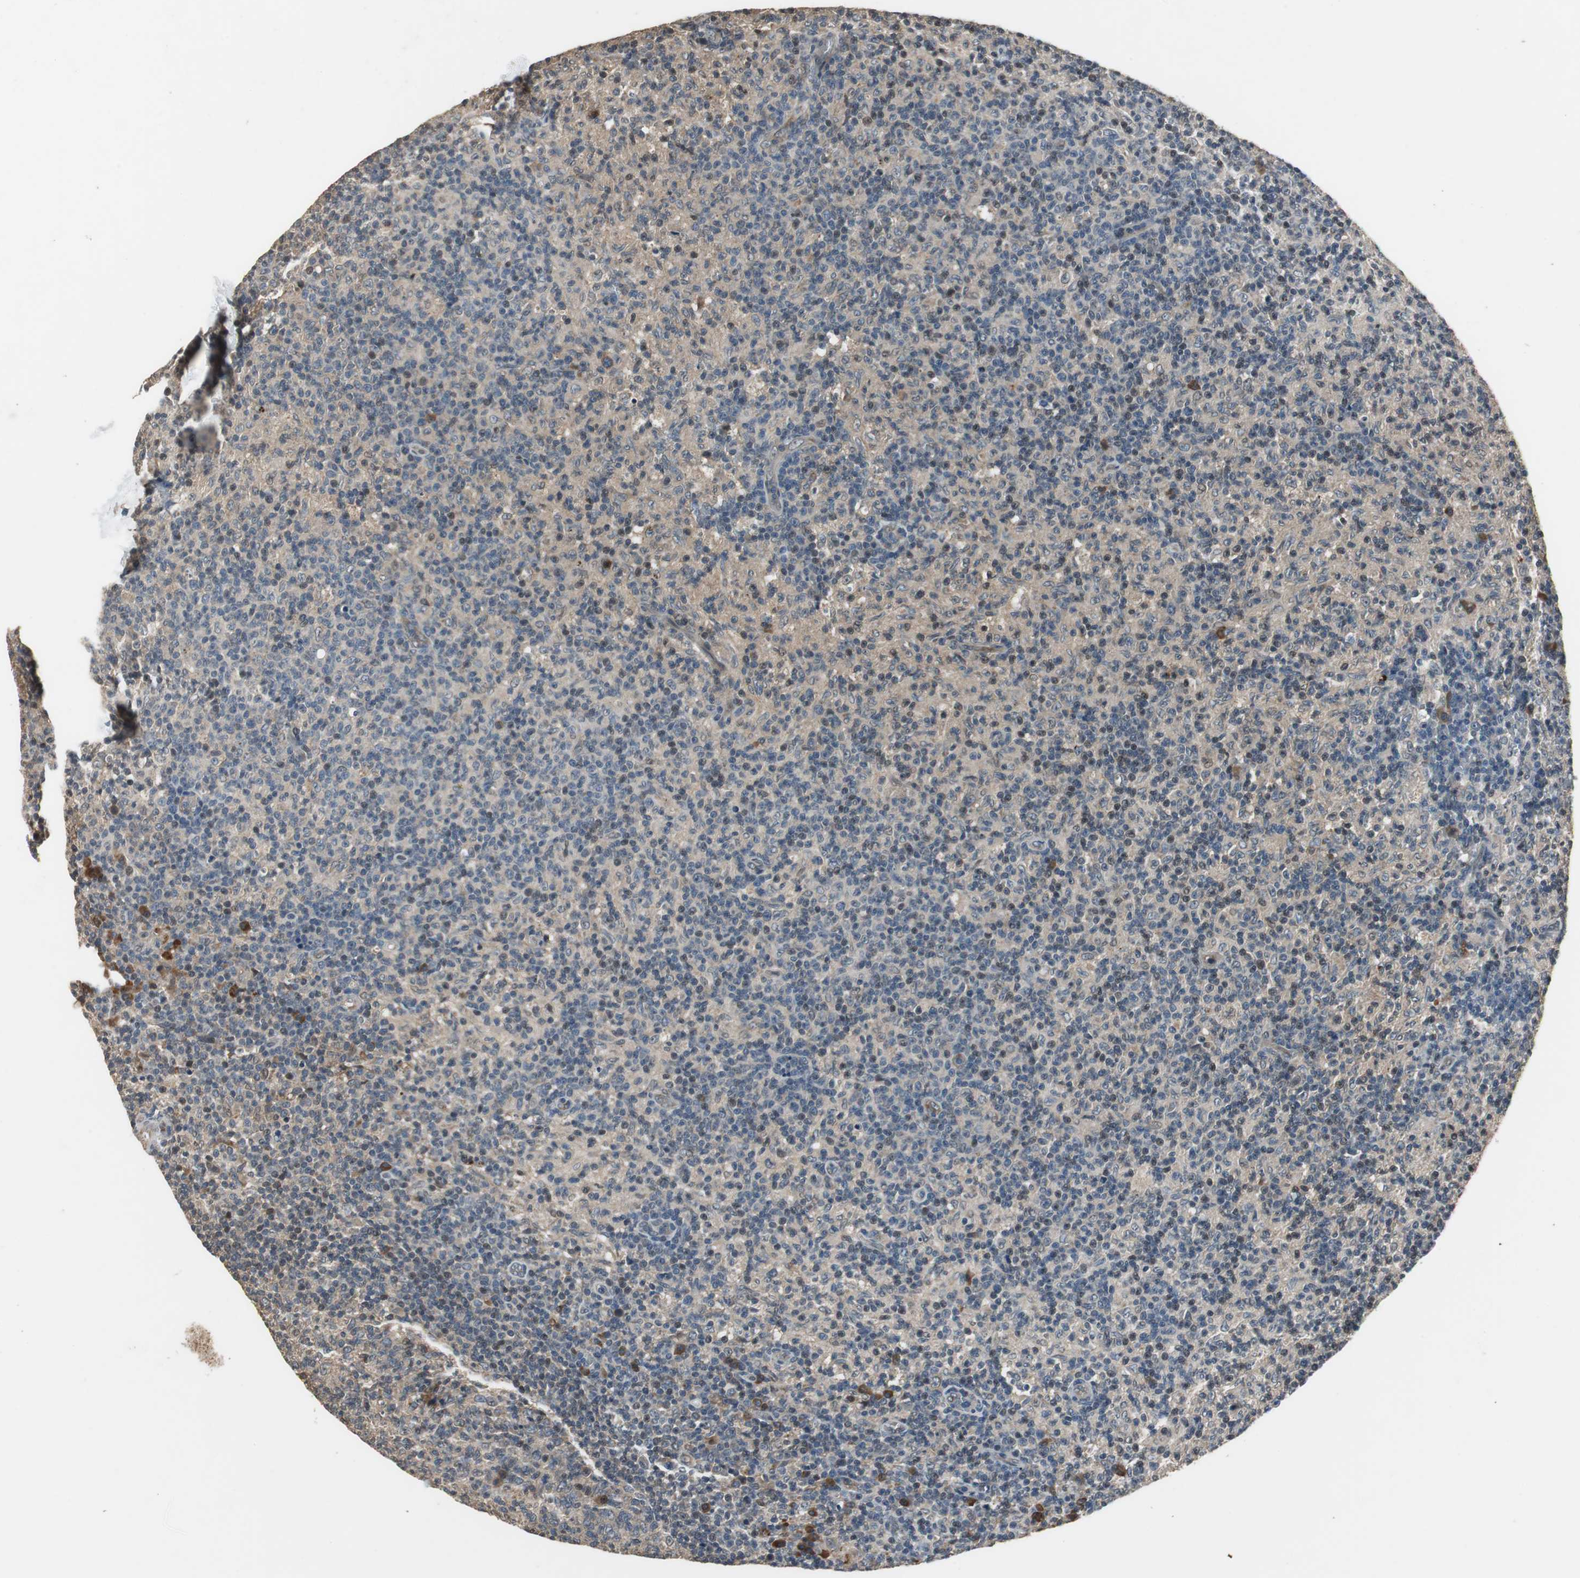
{"staining": {"intensity": "weak", "quantity": "<25%", "location": "cytoplasmic/membranous"}, "tissue": "lymph node", "cell_type": "Germinal center cells", "image_type": "normal", "snomed": [{"axis": "morphology", "description": "Normal tissue, NOS"}, {"axis": "morphology", "description": "Inflammation, NOS"}, {"axis": "topography", "description": "Lymph node"}], "caption": "This is an immunohistochemistry image of unremarkable human lymph node. There is no expression in germinal center cells.", "gene": "PI4KB", "patient": {"sex": "male", "age": 55}}